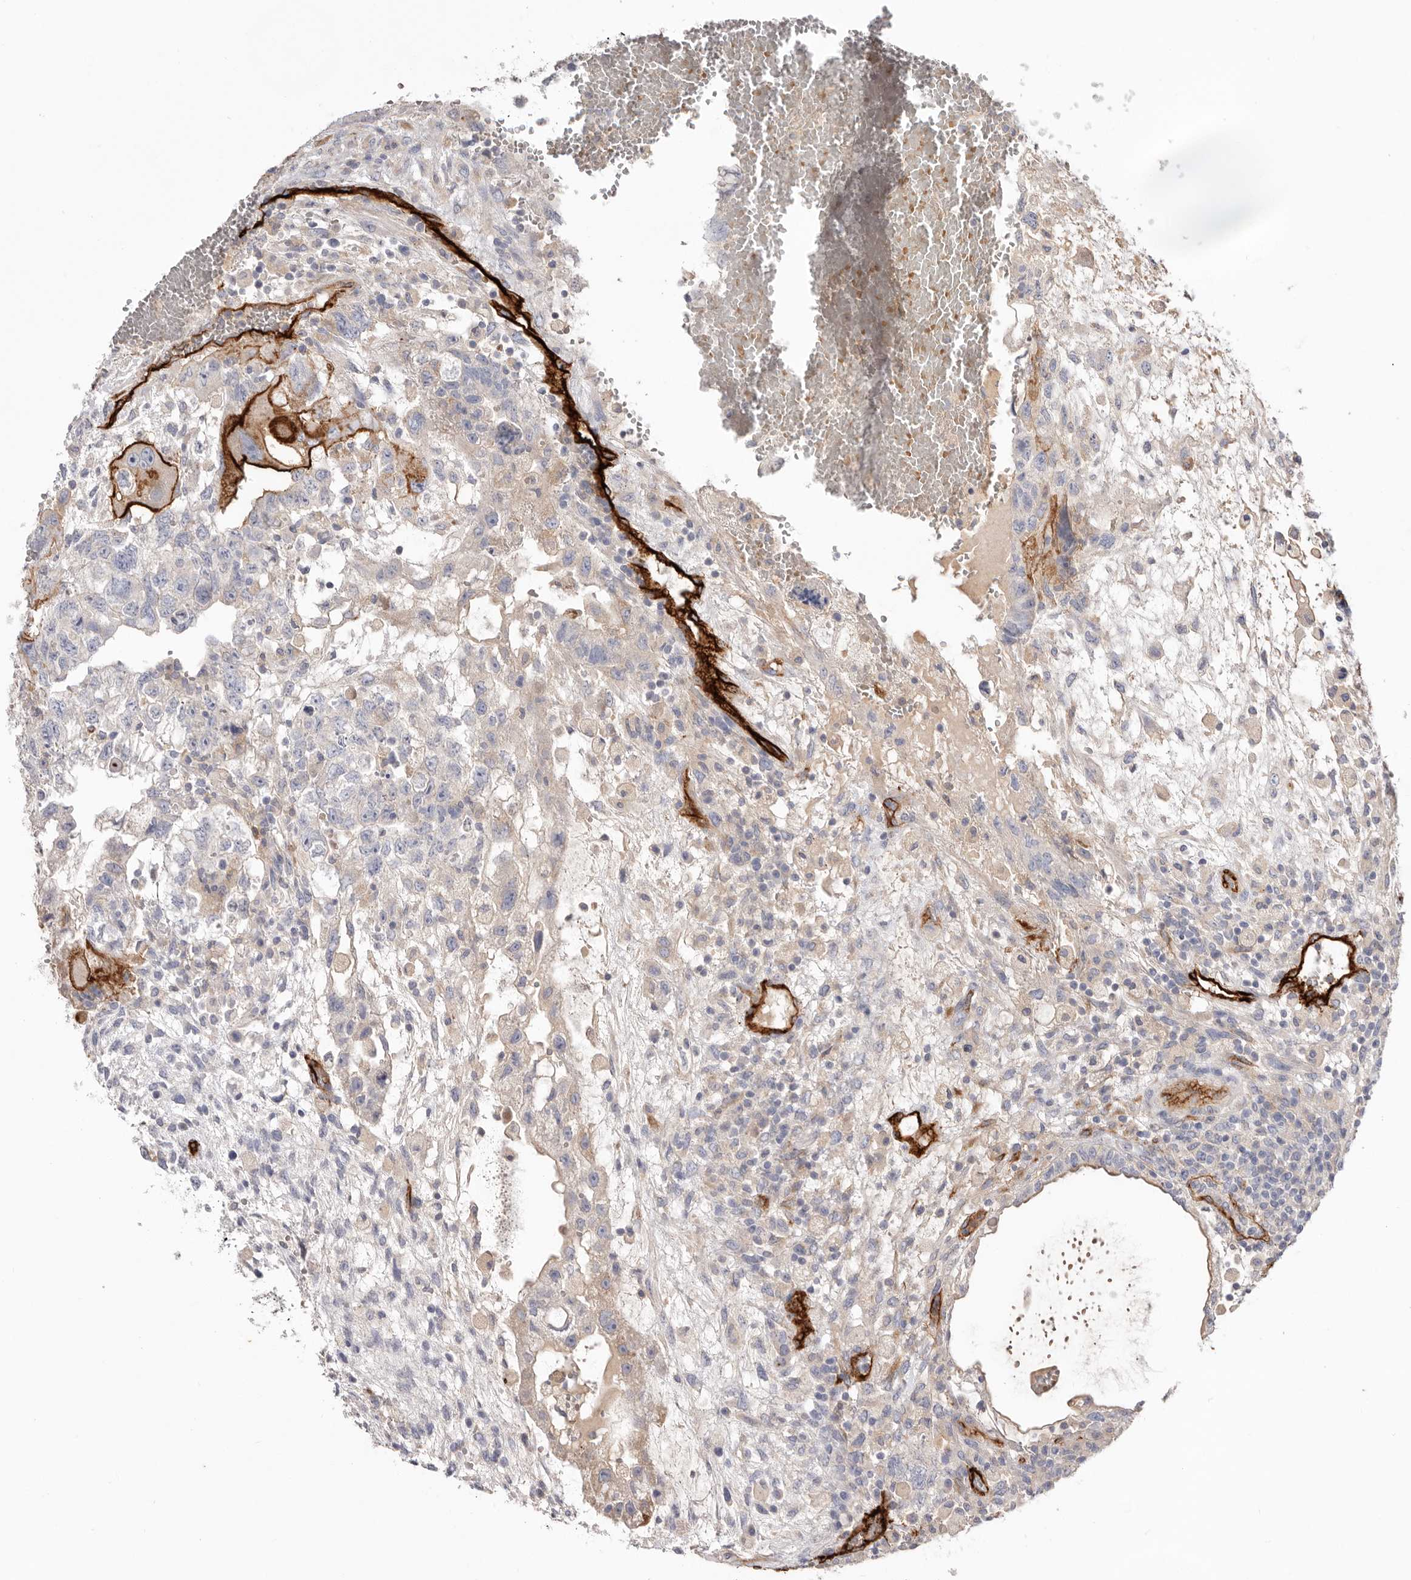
{"staining": {"intensity": "negative", "quantity": "none", "location": "none"}, "tissue": "testis cancer", "cell_type": "Tumor cells", "image_type": "cancer", "snomed": [{"axis": "morphology", "description": "Carcinoma, Embryonal, NOS"}, {"axis": "topography", "description": "Testis"}], "caption": "A high-resolution photomicrograph shows immunohistochemistry (IHC) staining of testis cancer, which displays no significant expression in tumor cells.", "gene": "LRRC66", "patient": {"sex": "male", "age": 36}}